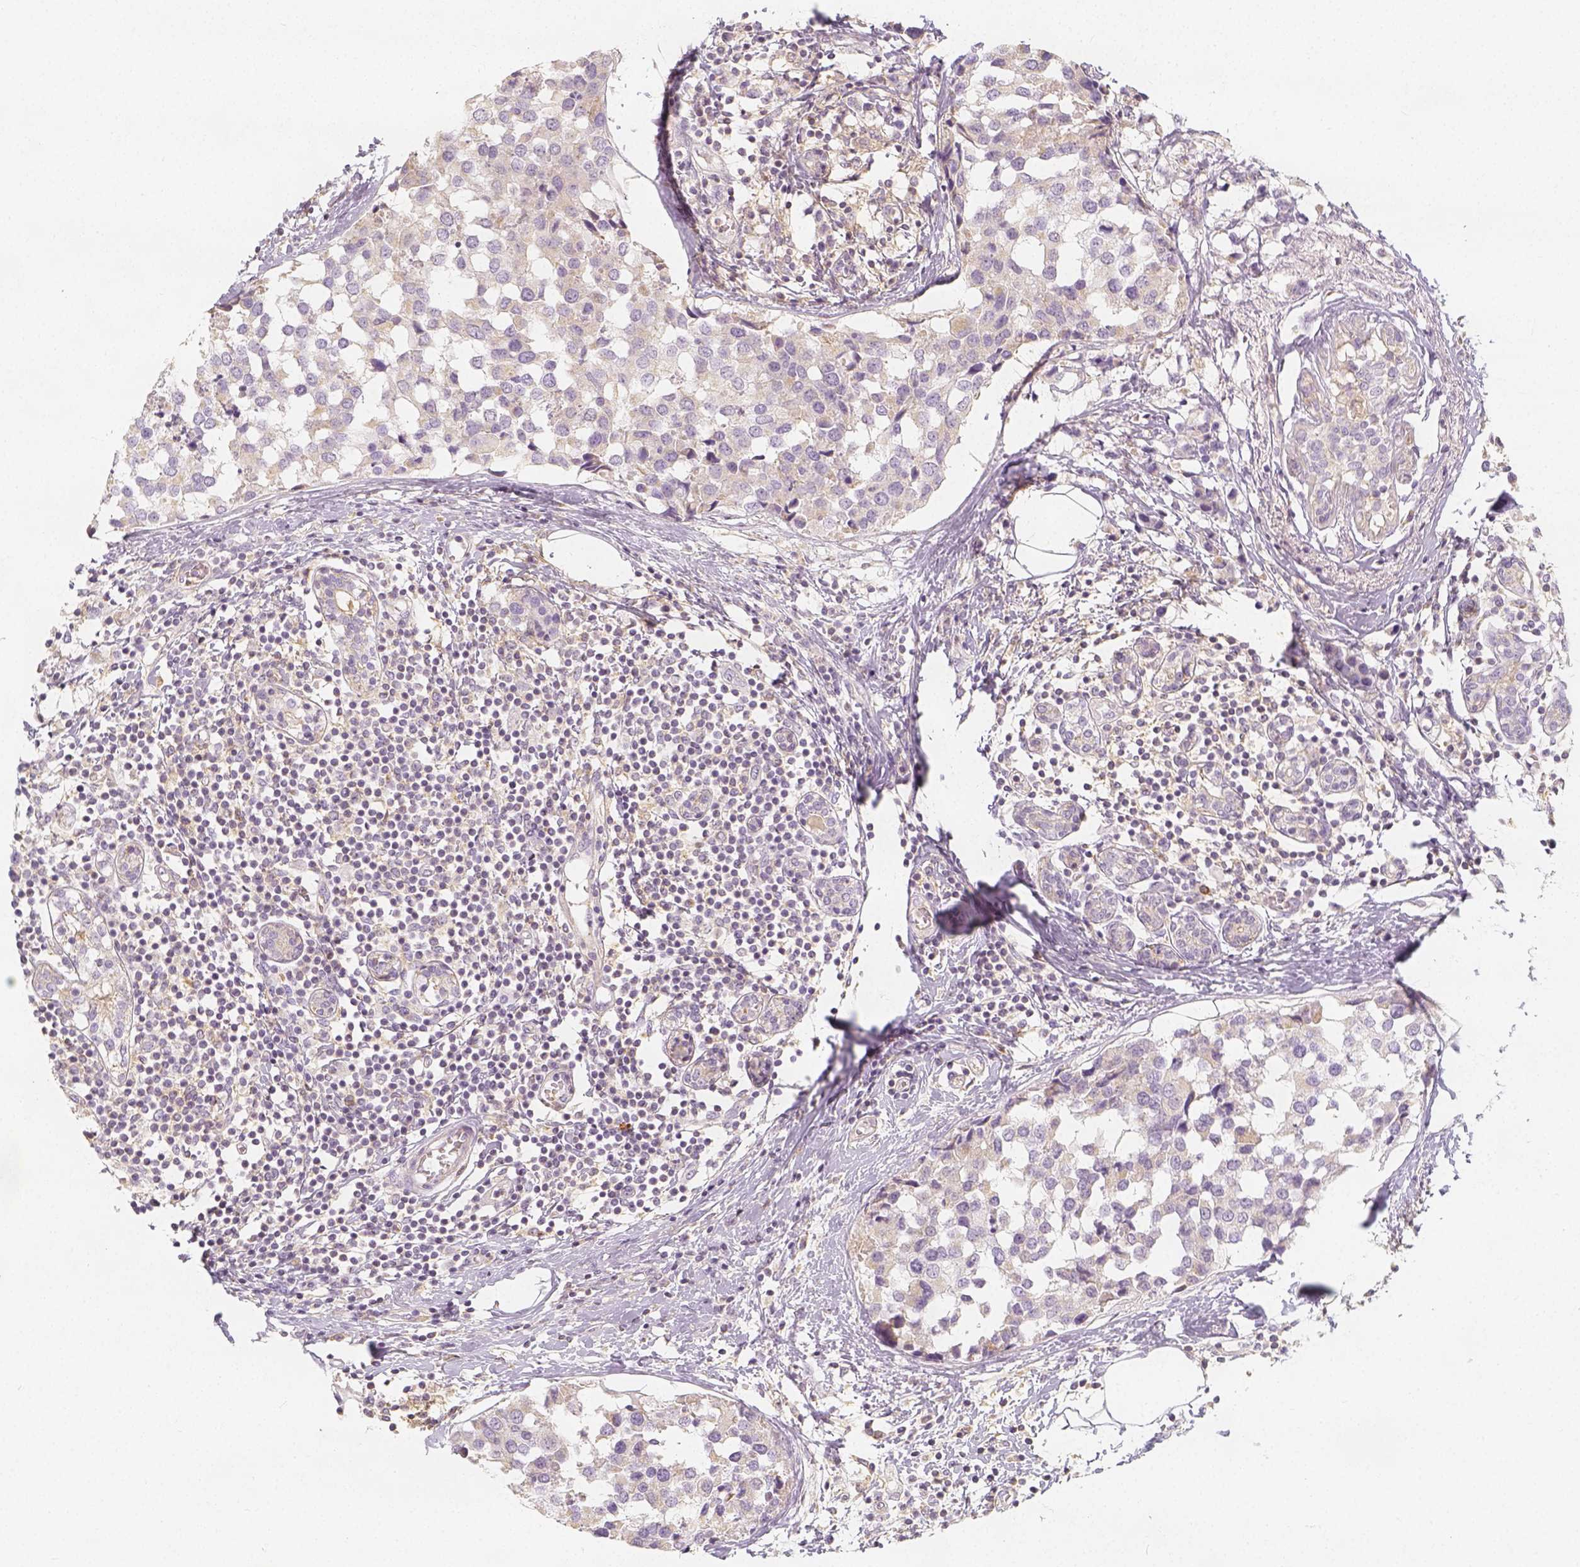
{"staining": {"intensity": "weak", "quantity": ">75%", "location": "cytoplasmic/membranous"}, "tissue": "breast cancer", "cell_type": "Tumor cells", "image_type": "cancer", "snomed": [{"axis": "morphology", "description": "Lobular carcinoma"}, {"axis": "topography", "description": "Breast"}], "caption": "Protein staining of breast cancer tissue exhibits weak cytoplasmic/membranous staining in approximately >75% of tumor cells.", "gene": "PTPRJ", "patient": {"sex": "female", "age": 59}}